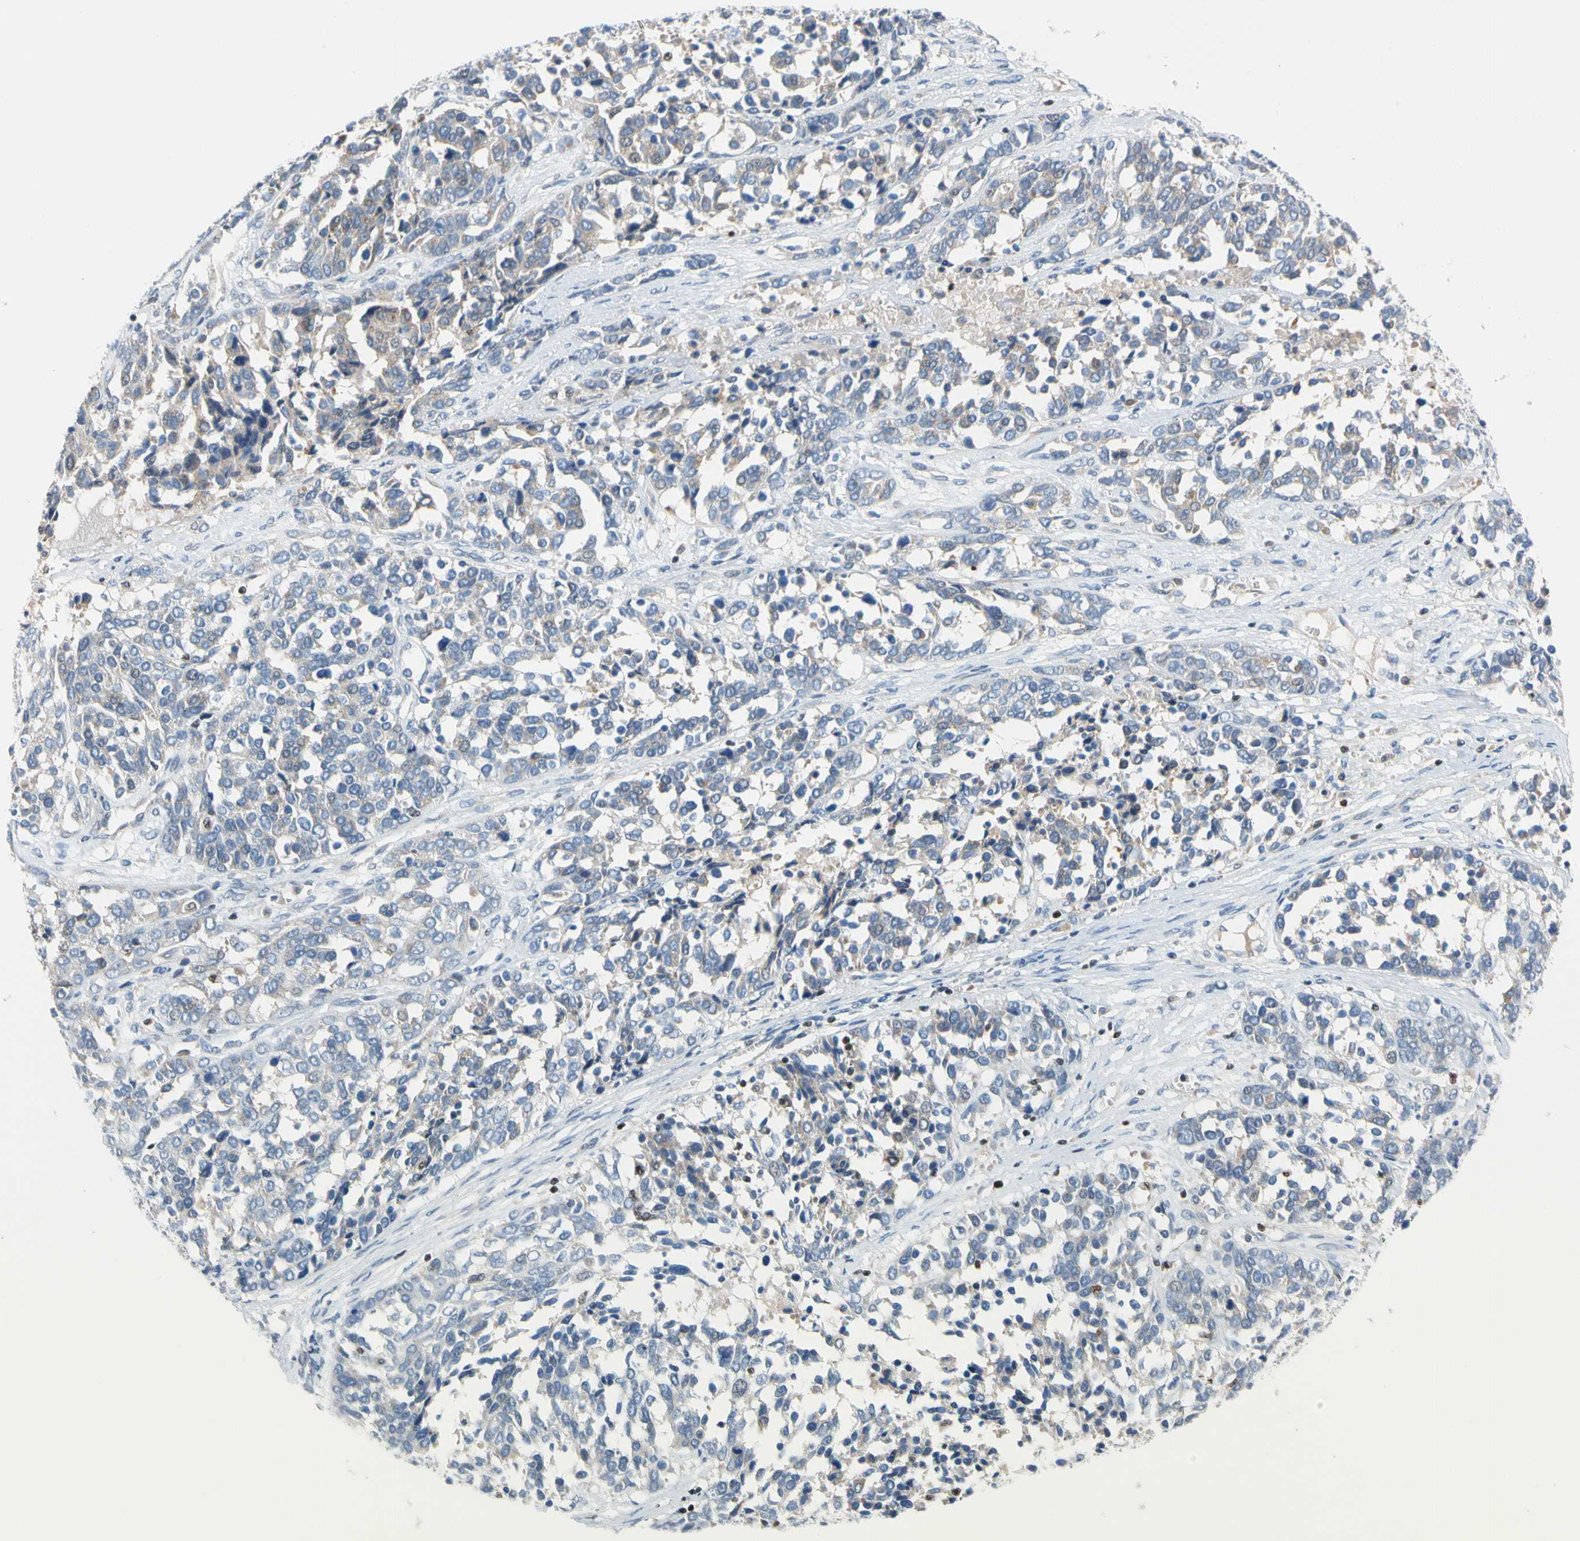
{"staining": {"intensity": "negative", "quantity": "none", "location": "none"}, "tissue": "ovarian cancer", "cell_type": "Tumor cells", "image_type": "cancer", "snomed": [{"axis": "morphology", "description": "Cystadenocarcinoma, serous, NOS"}, {"axis": "topography", "description": "Ovary"}], "caption": "A high-resolution histopathology image shows immunohistochemistry staining of ovarian serous cystadenocarcinoma, which displays no significant staining in tumor cells. The staining is performed using DAB (3,3'-diaminobenzidine) brown chromogen with nuclei counter-stained in using hematoxylin.", "gene": "SP140", "patient": {"sex": "female", "age": 44}}